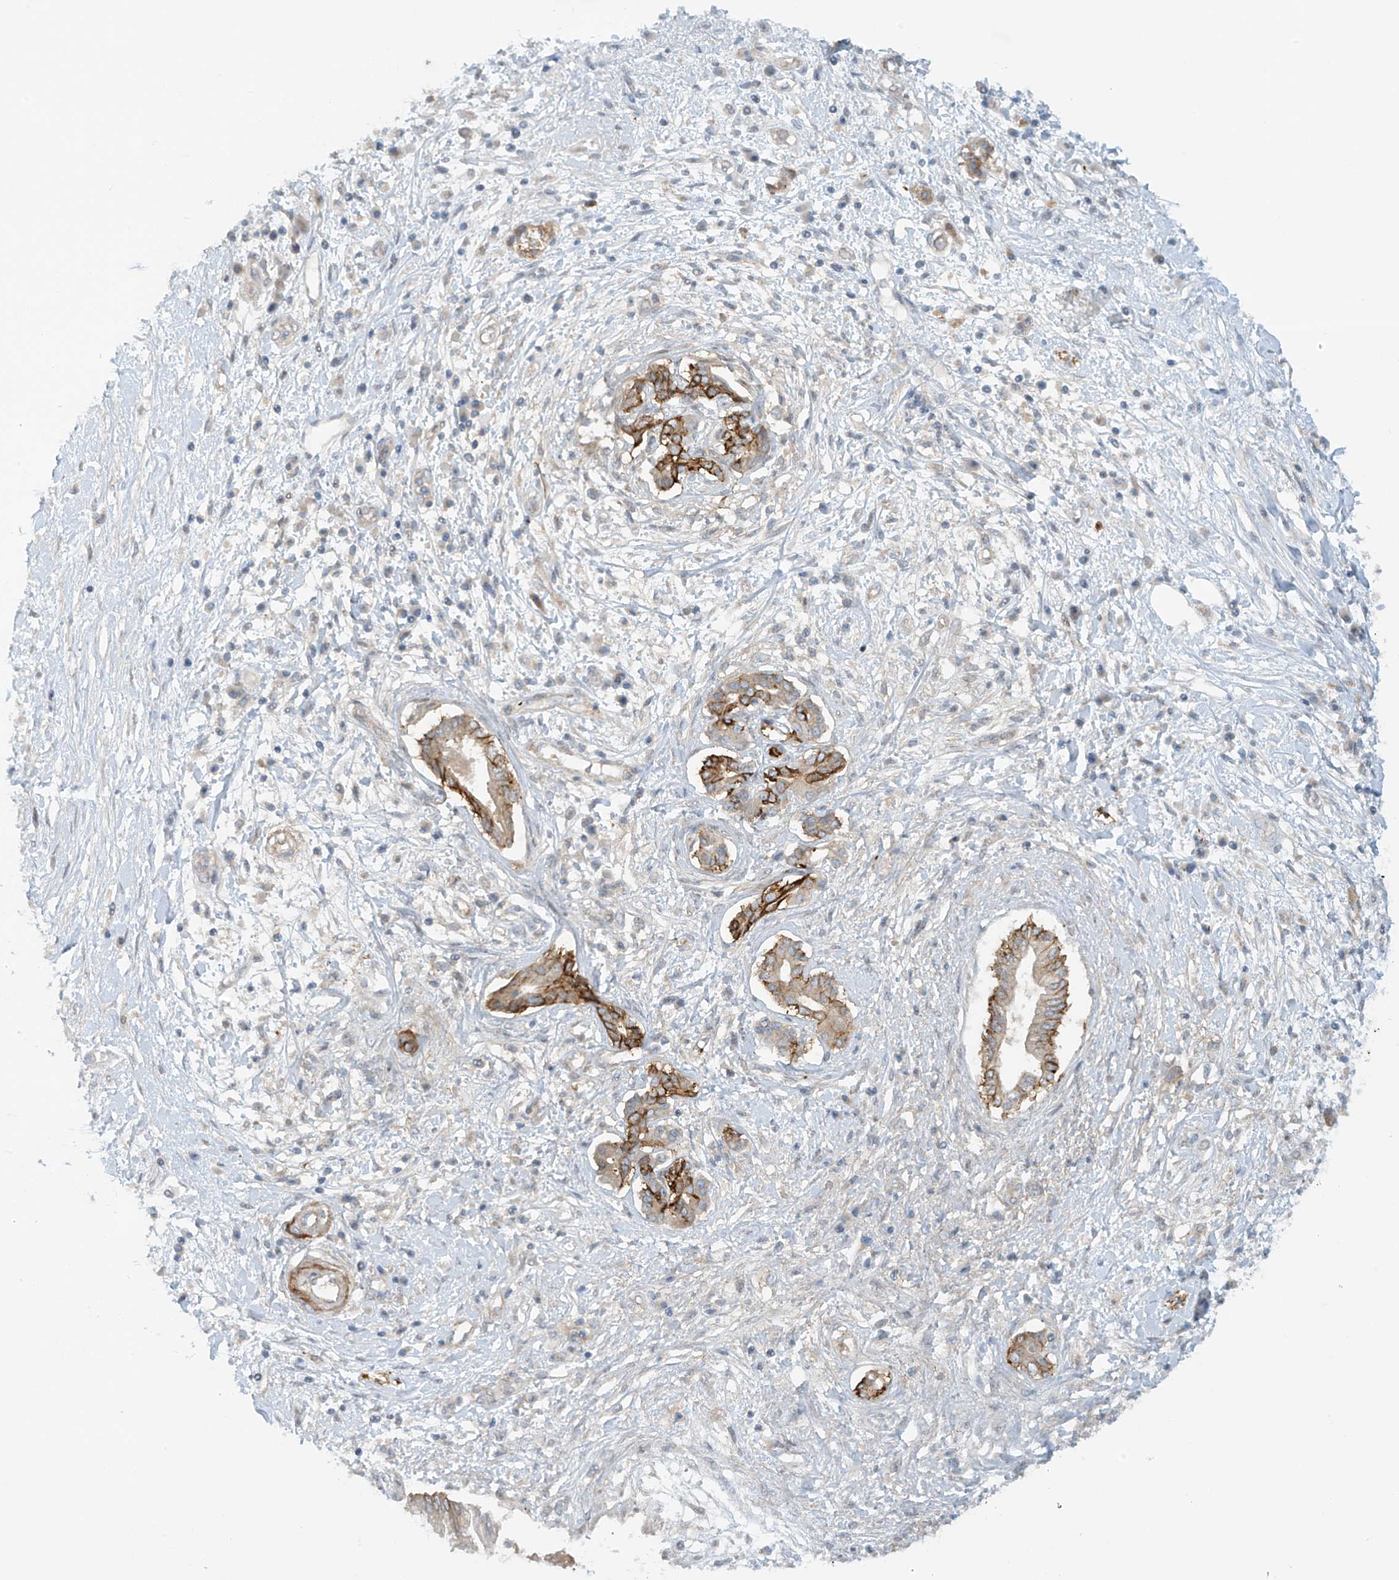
{"staining": {"intensity": "moderate", "quantity": "25%-75%", "location": "cytoplasmic/membranous"}, "tissue": "pancreatic cancer", "cell_type": "Tumor cells", "image_type": "cancer", "snomed": [{"axis": "morphology", "description": "Adenocarcinoma, NOS"}, {"axis": "topography", "description": "Pancreas"}], "caption": "Approximately 25%-75% of tumor cells in pancreatic adenocarcinoma display moderate cytoplasmic/membranous protein staining as visualized by brown immunohistochemical staining.", "gene": "FSD1L", "patient": {"sex": "female", "age": 56}}